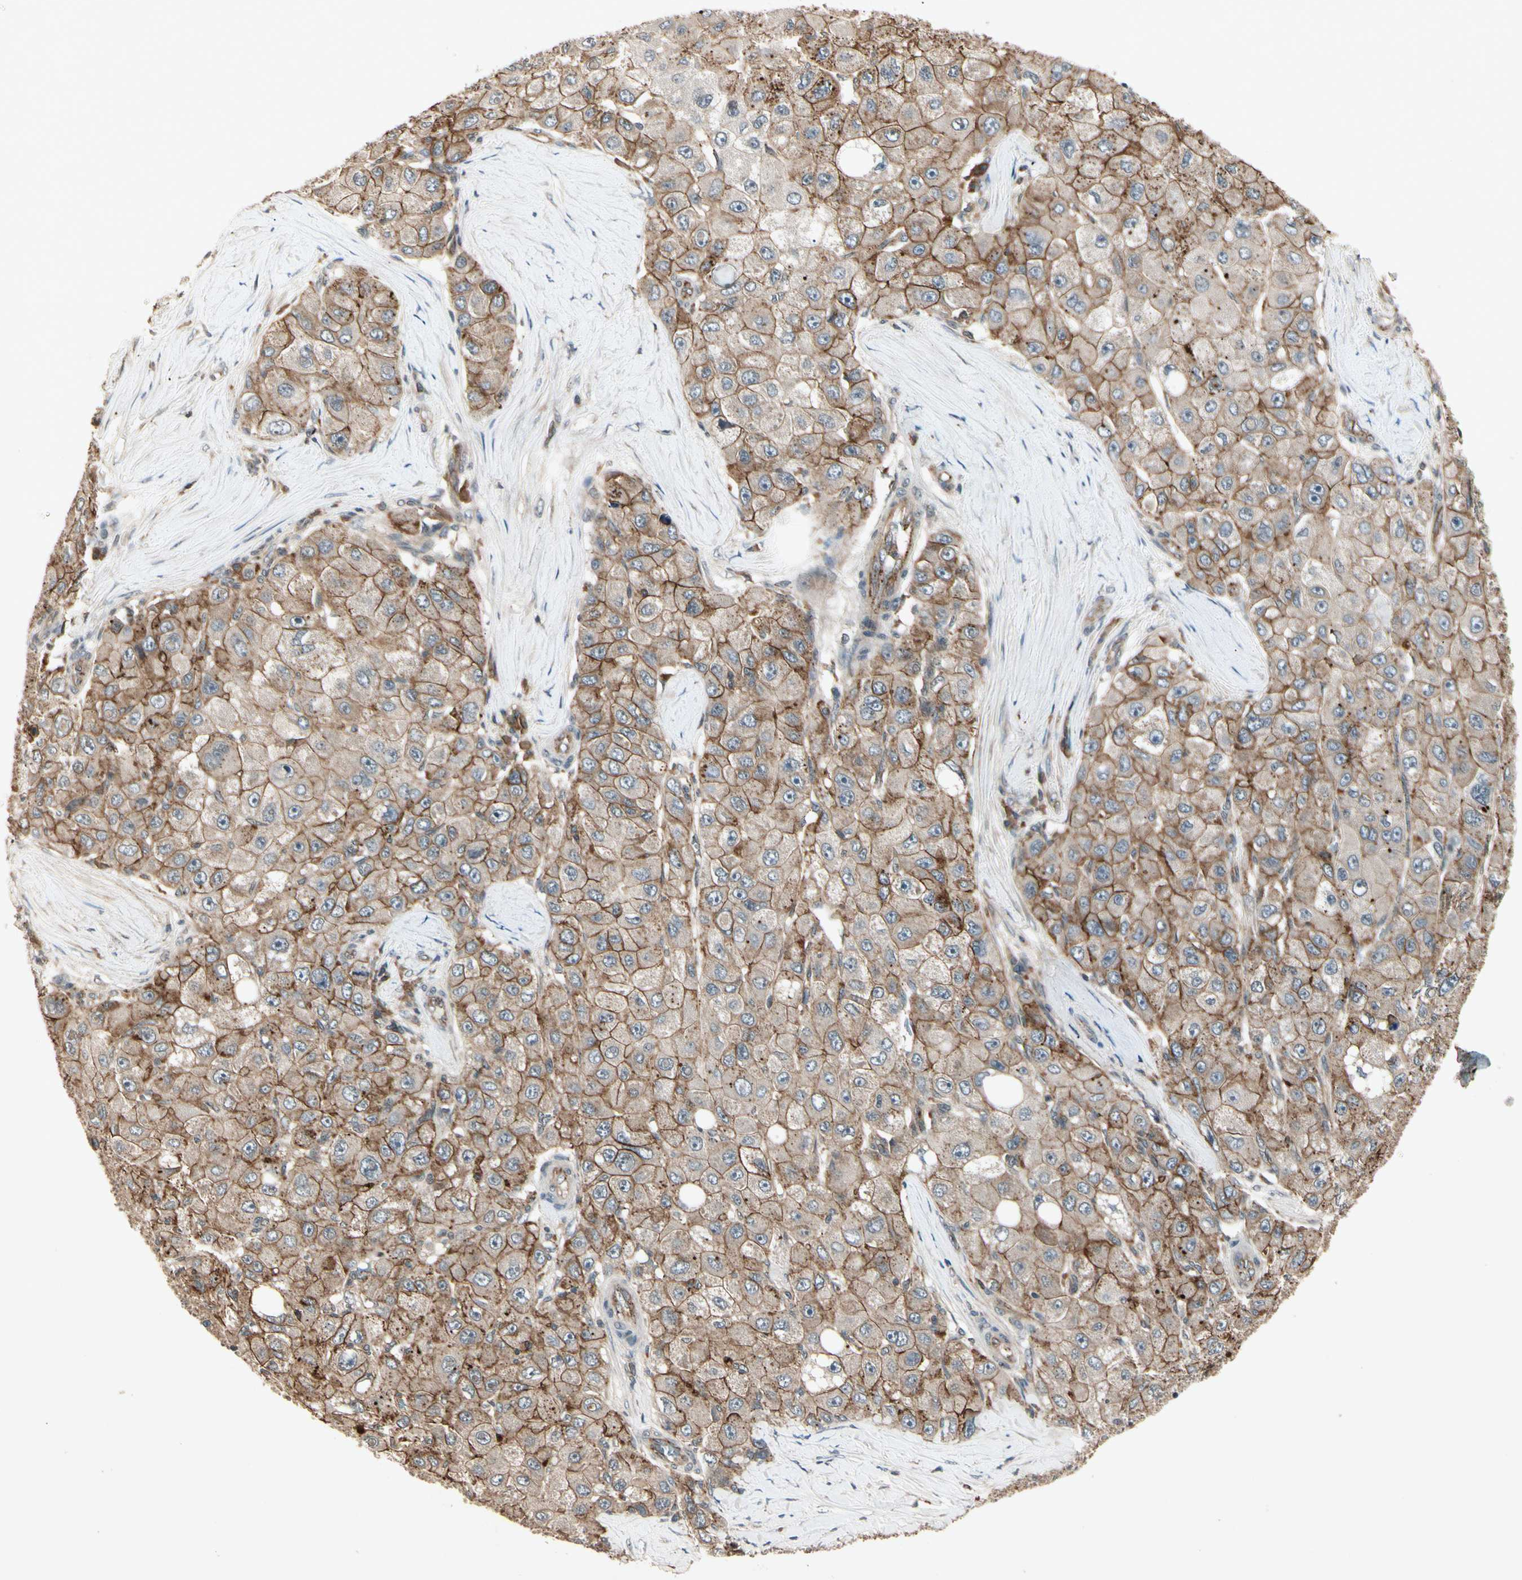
{"staining": {"intensity": "strong", "quantity": ">75%", "location": "cytoplasmic/membranous"}, "tissue": "liver cancer", "cell_type": "Tumor cells", "image_type": "cancer", "snomed": [{"axis": "morphology", "description": "Carcinoma, Hepatocellular, NOS"}, {"axis": "topography", "description": "Liver"}], "caption": "Tumor cells show high levels of strong cytoplasmic/membranous staining in about >75% of cells in liver cancer.", "gene": "FLOT1", "patient": {"sex": "male", "age": 80}}